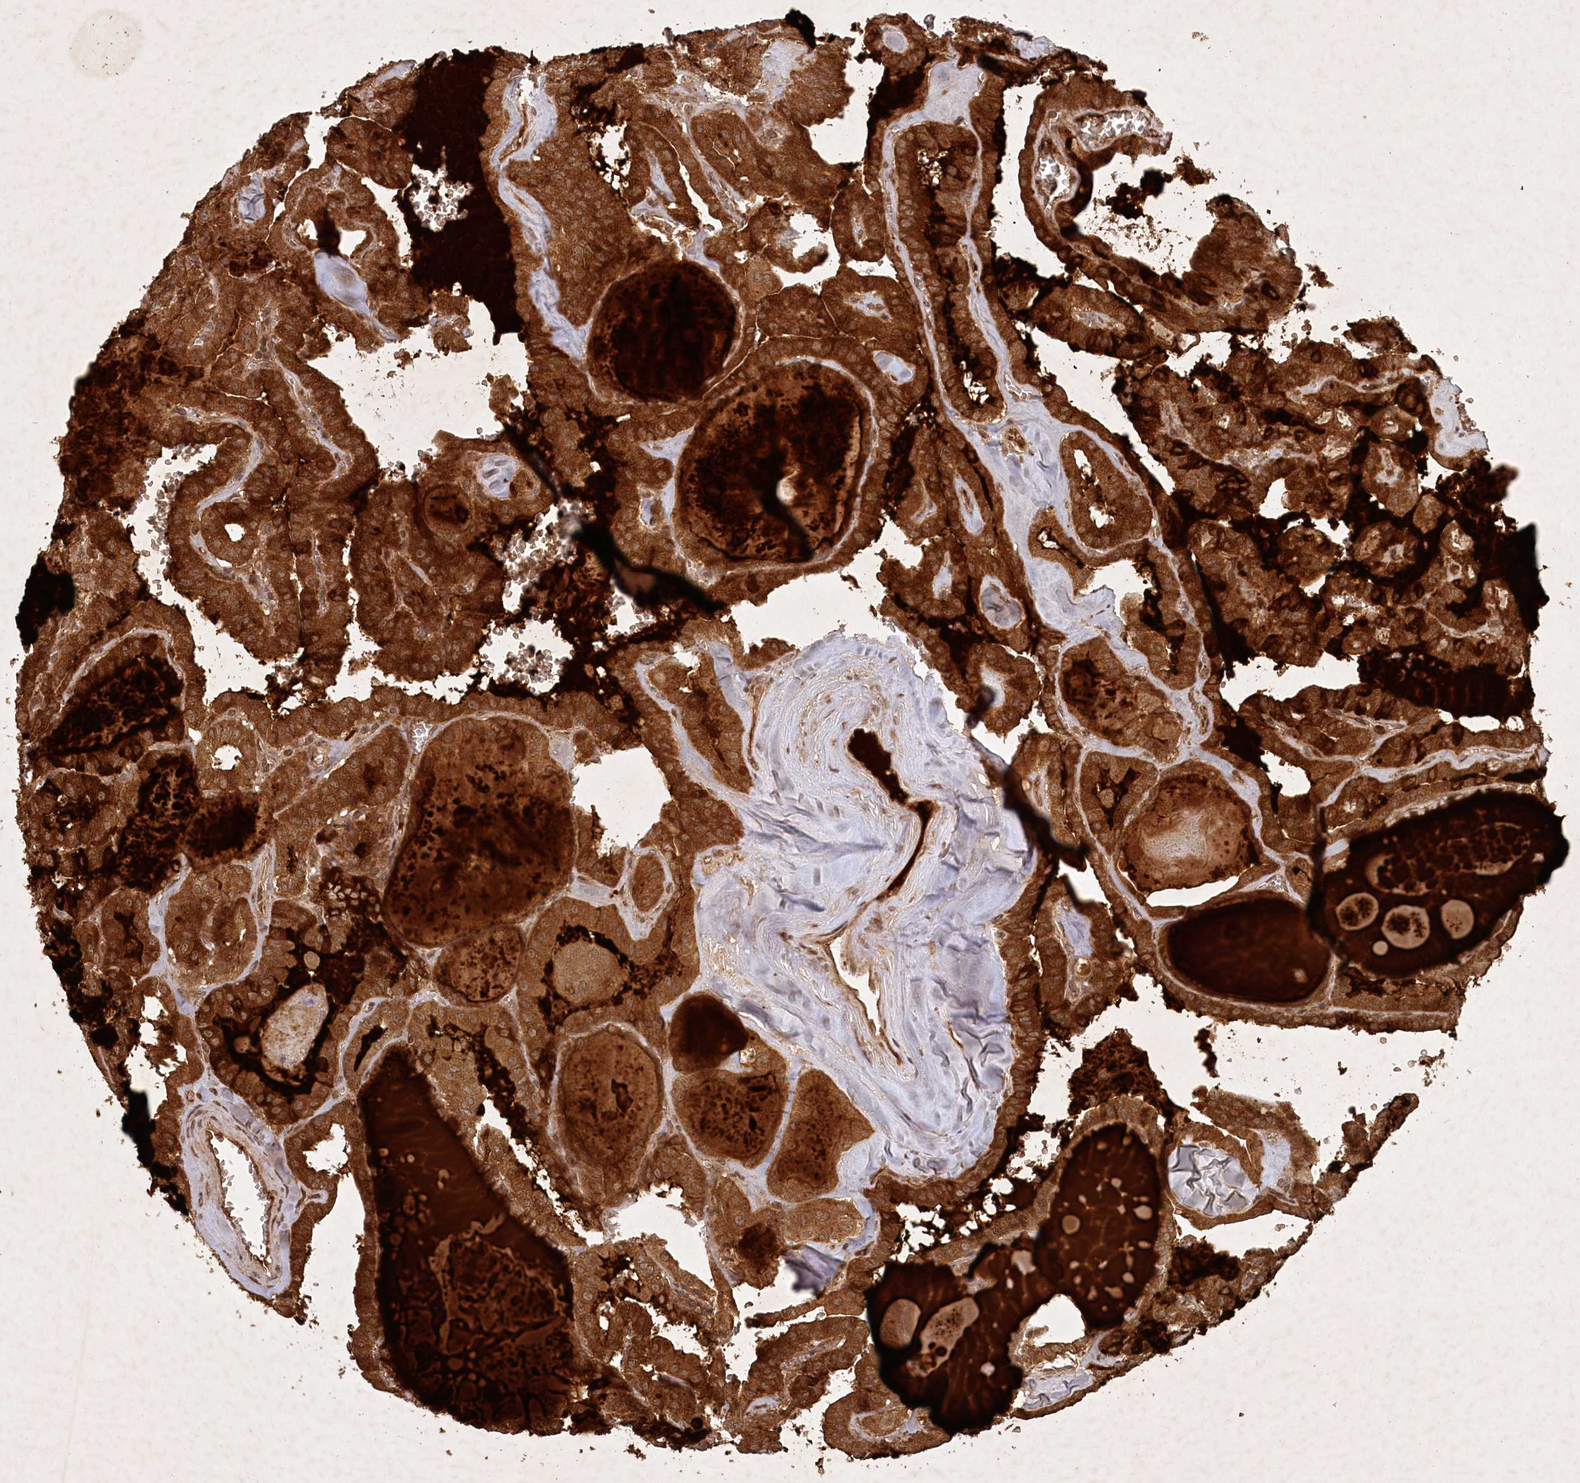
{"staining": {"intensity": "strong", "quantity": ">75%", "location": "cytoplasmic/membranous"}, "tissue": "thyroid cancer", "cell_type": "Tumor cells", "image_type": "cancer", "snomed": [{"axis": "morphology", "description": "Papillary adenocarcinoma, NOS"}, {"axis": "topography", "description": "Thyroid gland"}], "caption": "Thyroid papillary adenocarcinoma stained for a protein displays strong cytoplasmic/membranous positivity in tumor cells. (DAB (3,3'-diaminobenzidine) IHC, brown staining for protein, blue staining for nuclei).", "gene": "UNC93A", "patient": {"sex": "male", "age": 52}}